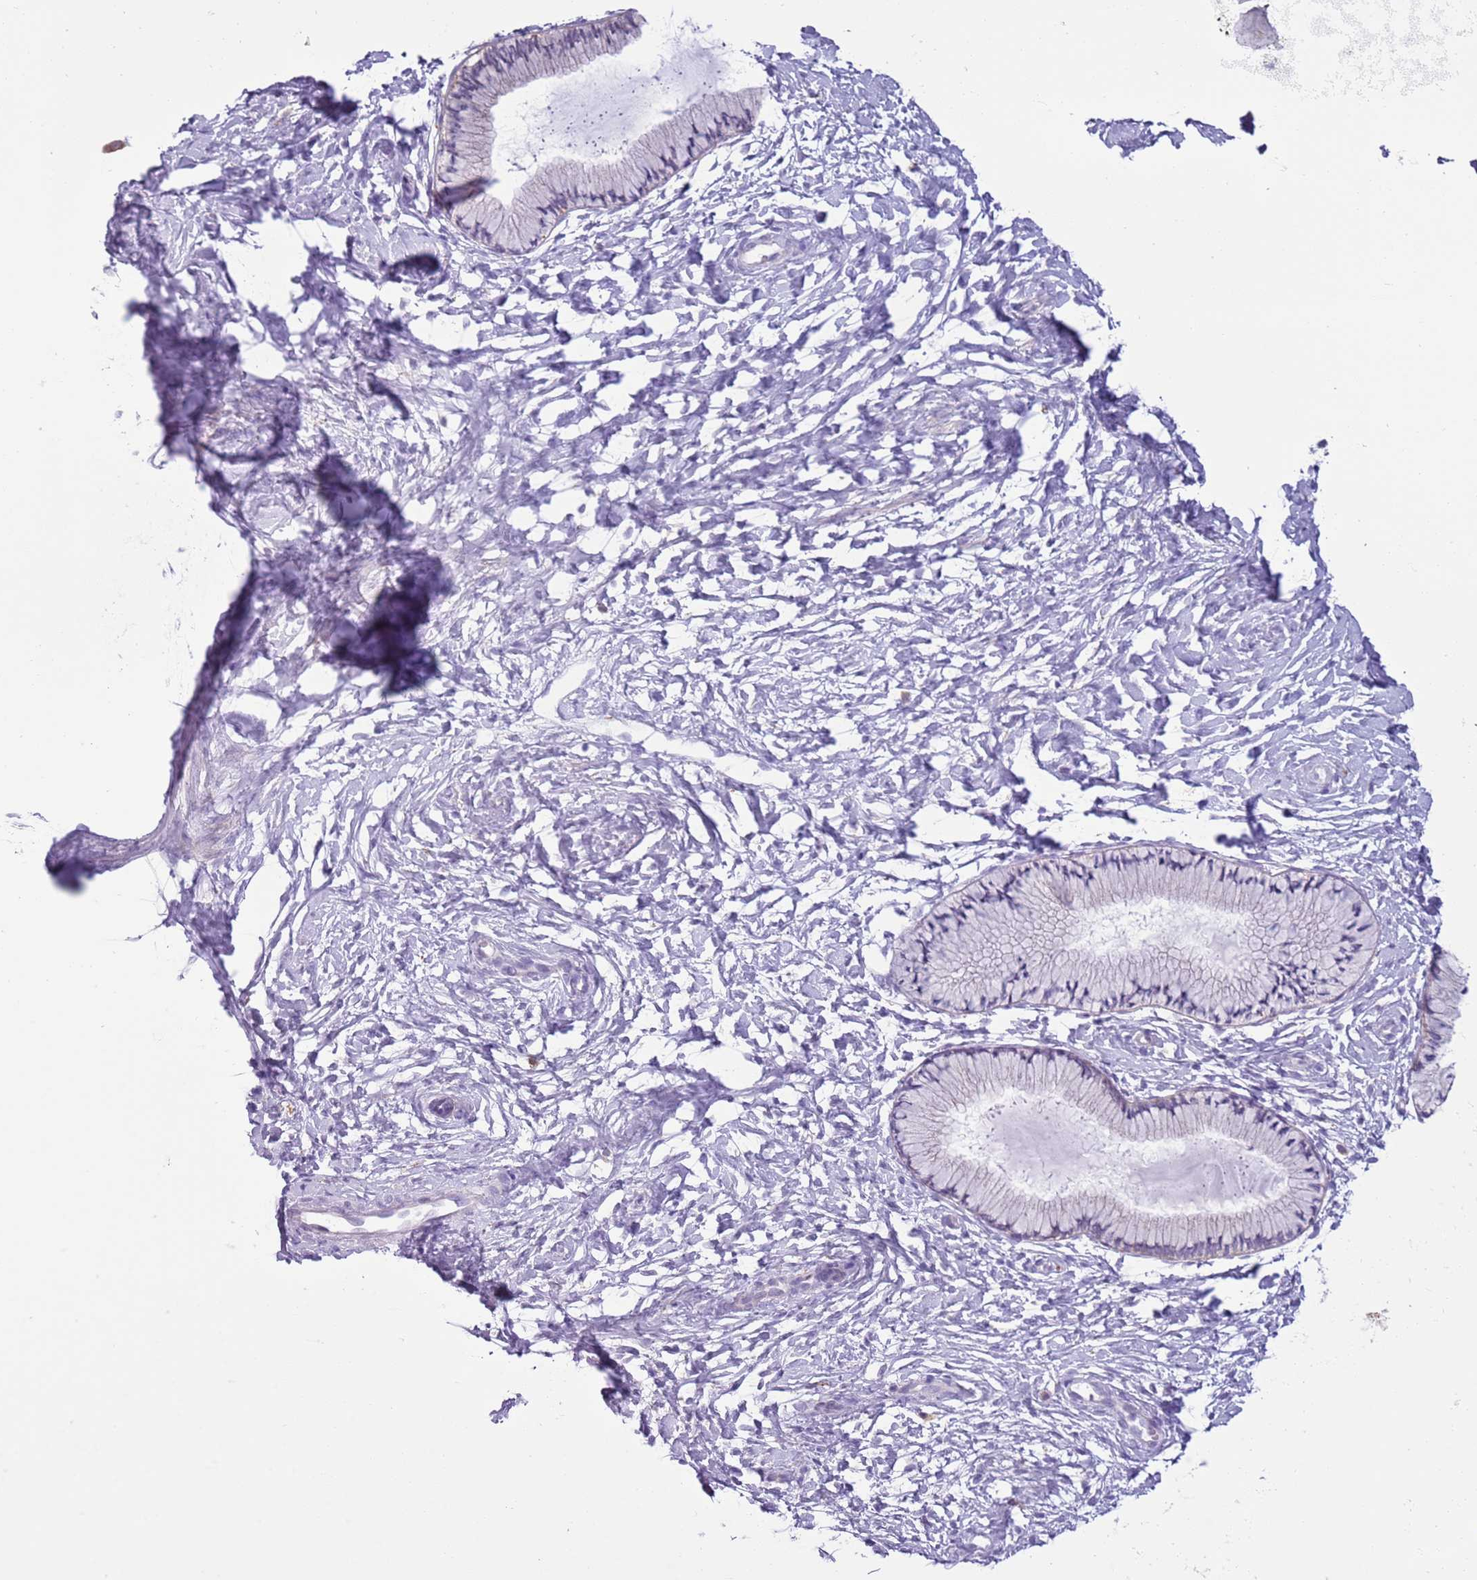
{"staining": {"intensity": "weak", "quantity": "<25%", "location": "cytoplasmic/membranous"}, "tissue": "cervix", "cell_type": "Glandular cells", "image_type": "normal", "snomed": [{"axis": "morphology", "description": "Normal tissue, NOS"}, {"axis": "topography", "description": "Cervix"}], "caption": "Glandular cells are negative for brown protein staining in normal cervix. Brightfield microscopy of IHC stained with DAB (3,3'-diaminobenzidine) (brown) and hematoxylin (blue), captured at high magnification.", "gene": "OAF", "patient": {"sex": "female", "age": 33}}